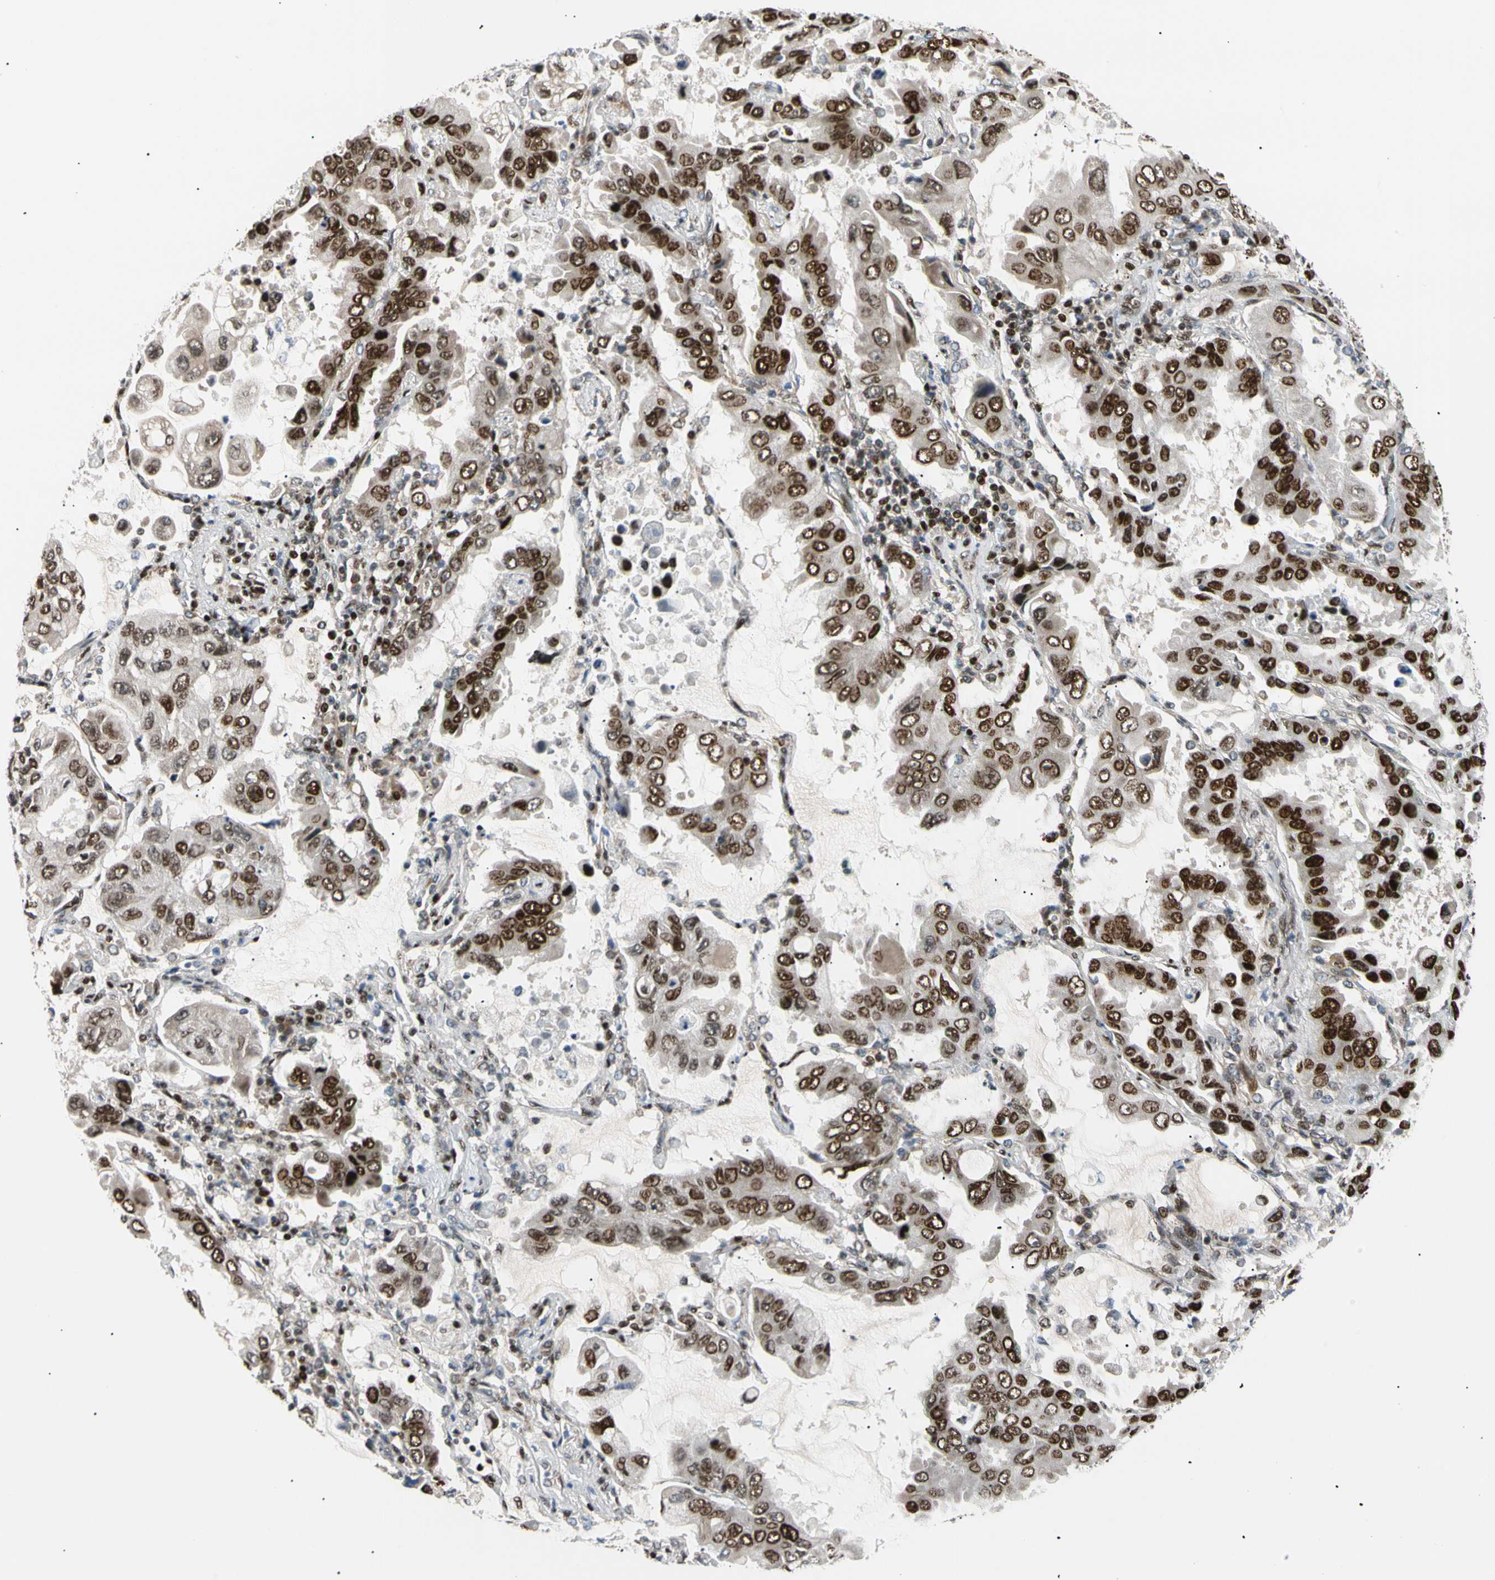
{"staining": {"intensity": "strong", "quantity": "25%-75%", "location": "nuclear"}, "tissue": "lung cancer", "cell_type": "Tumor cells", "image_type": "cancer", "snomed": [{"axis": "morphology", "description": "Adenocarcinoma, NOS"}, {"axis": "topography", "description": "Lung"}], "caption": "An image of human lung adenocarcinoma stained for a protein exhibits strong nuclear brown staining in tumor cells.", "gene": "E2F1", "patient": {"sex": "male", "age": 64}}